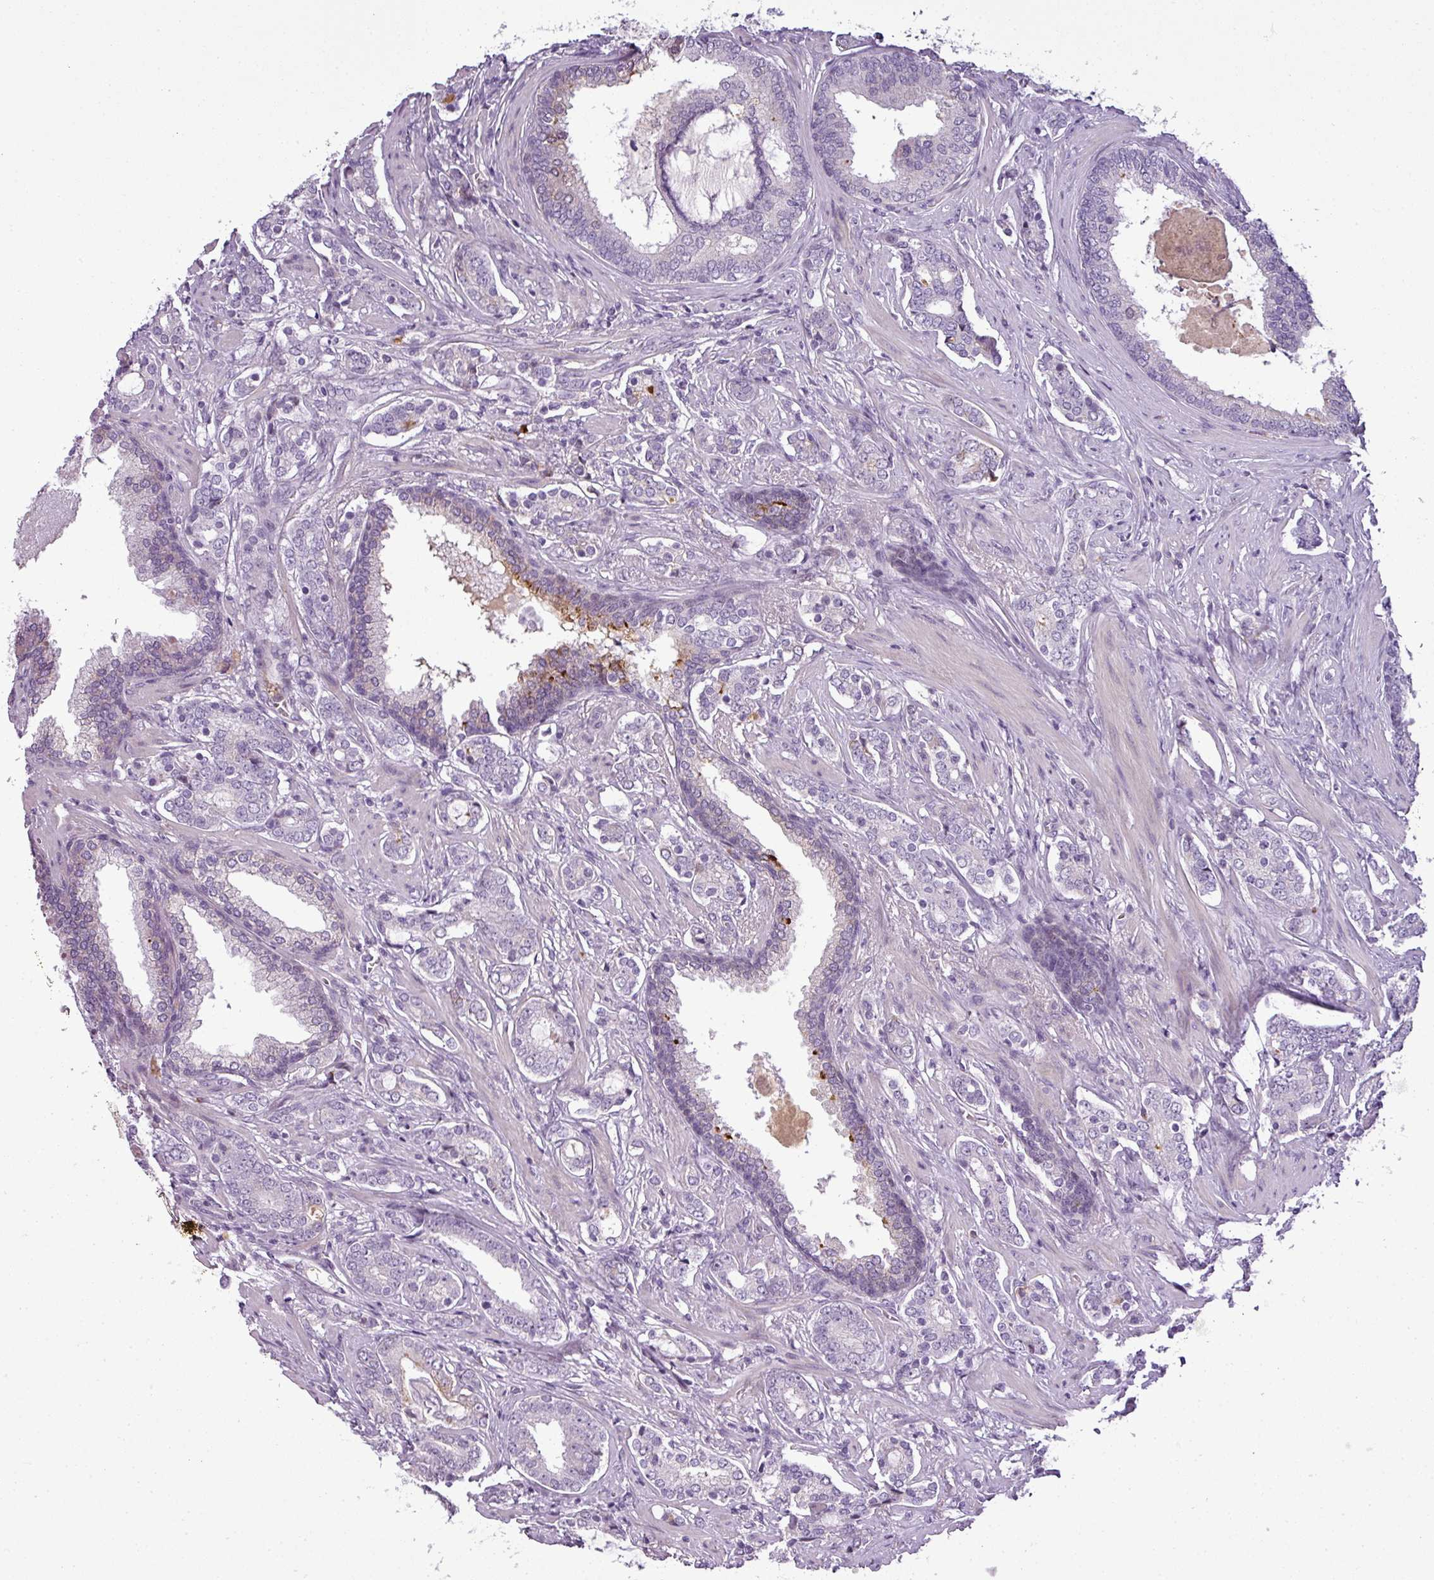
{"staining": {"intensity": "negative", "quantity": "none", "location": "none"}, "tissue": "prostate cancer", "cell_type": "Tumor cells", "image_type": "cancer", "snomed": [{"axis": "morphology", "description": "Adenocarcinoma, High grade"}, {"axis": "topography", "description": "Prostate"}], "caption": "Human adenocarcinoma (high-grade) (prostate) stained for a protein using immunohistochemistry demonstrates no expression in tumor cells.", "gene": "C4B", "patient": {"sex": "male", "age": 63}}